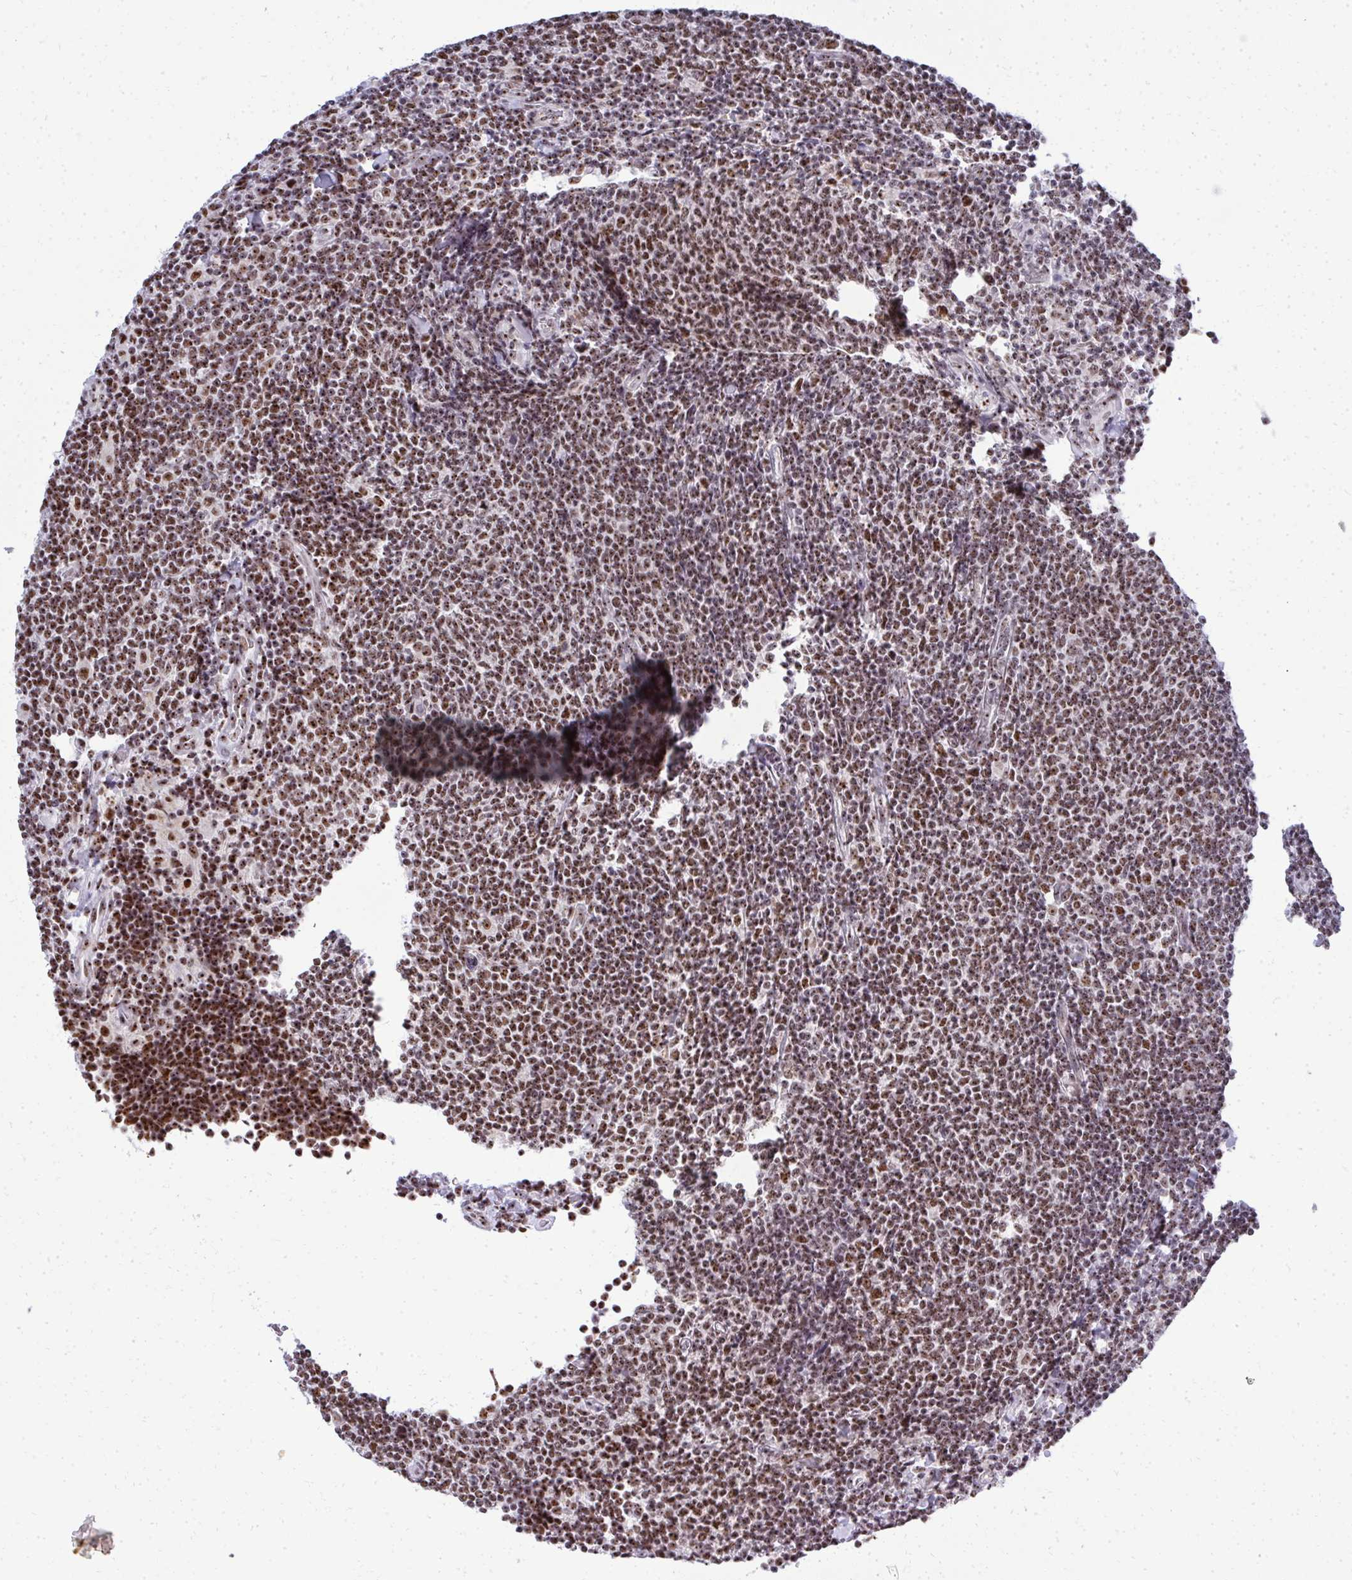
{"staining": {"intensity": "moderate", "quantity": ">75%", "location": "nuclear"}, "tissue": "lymphoma", "cell_type": "Tumor cells", "image_type": "cancer", "snomed": [{"axis": "morphology", "description": "Malignant lymphoma, non-Hodgkin's type, Low grade"}, {"axis": "topography", "description": "Lymph node"}], "caption": "The immunohistochemical stain highlights moderate nuclear staining in tumor cells of low-grade malignant lymphoma, non-Hodgkin's type tissue.", "gene": "SIRT7", "patient": {"sex": "male", "age": 52}}